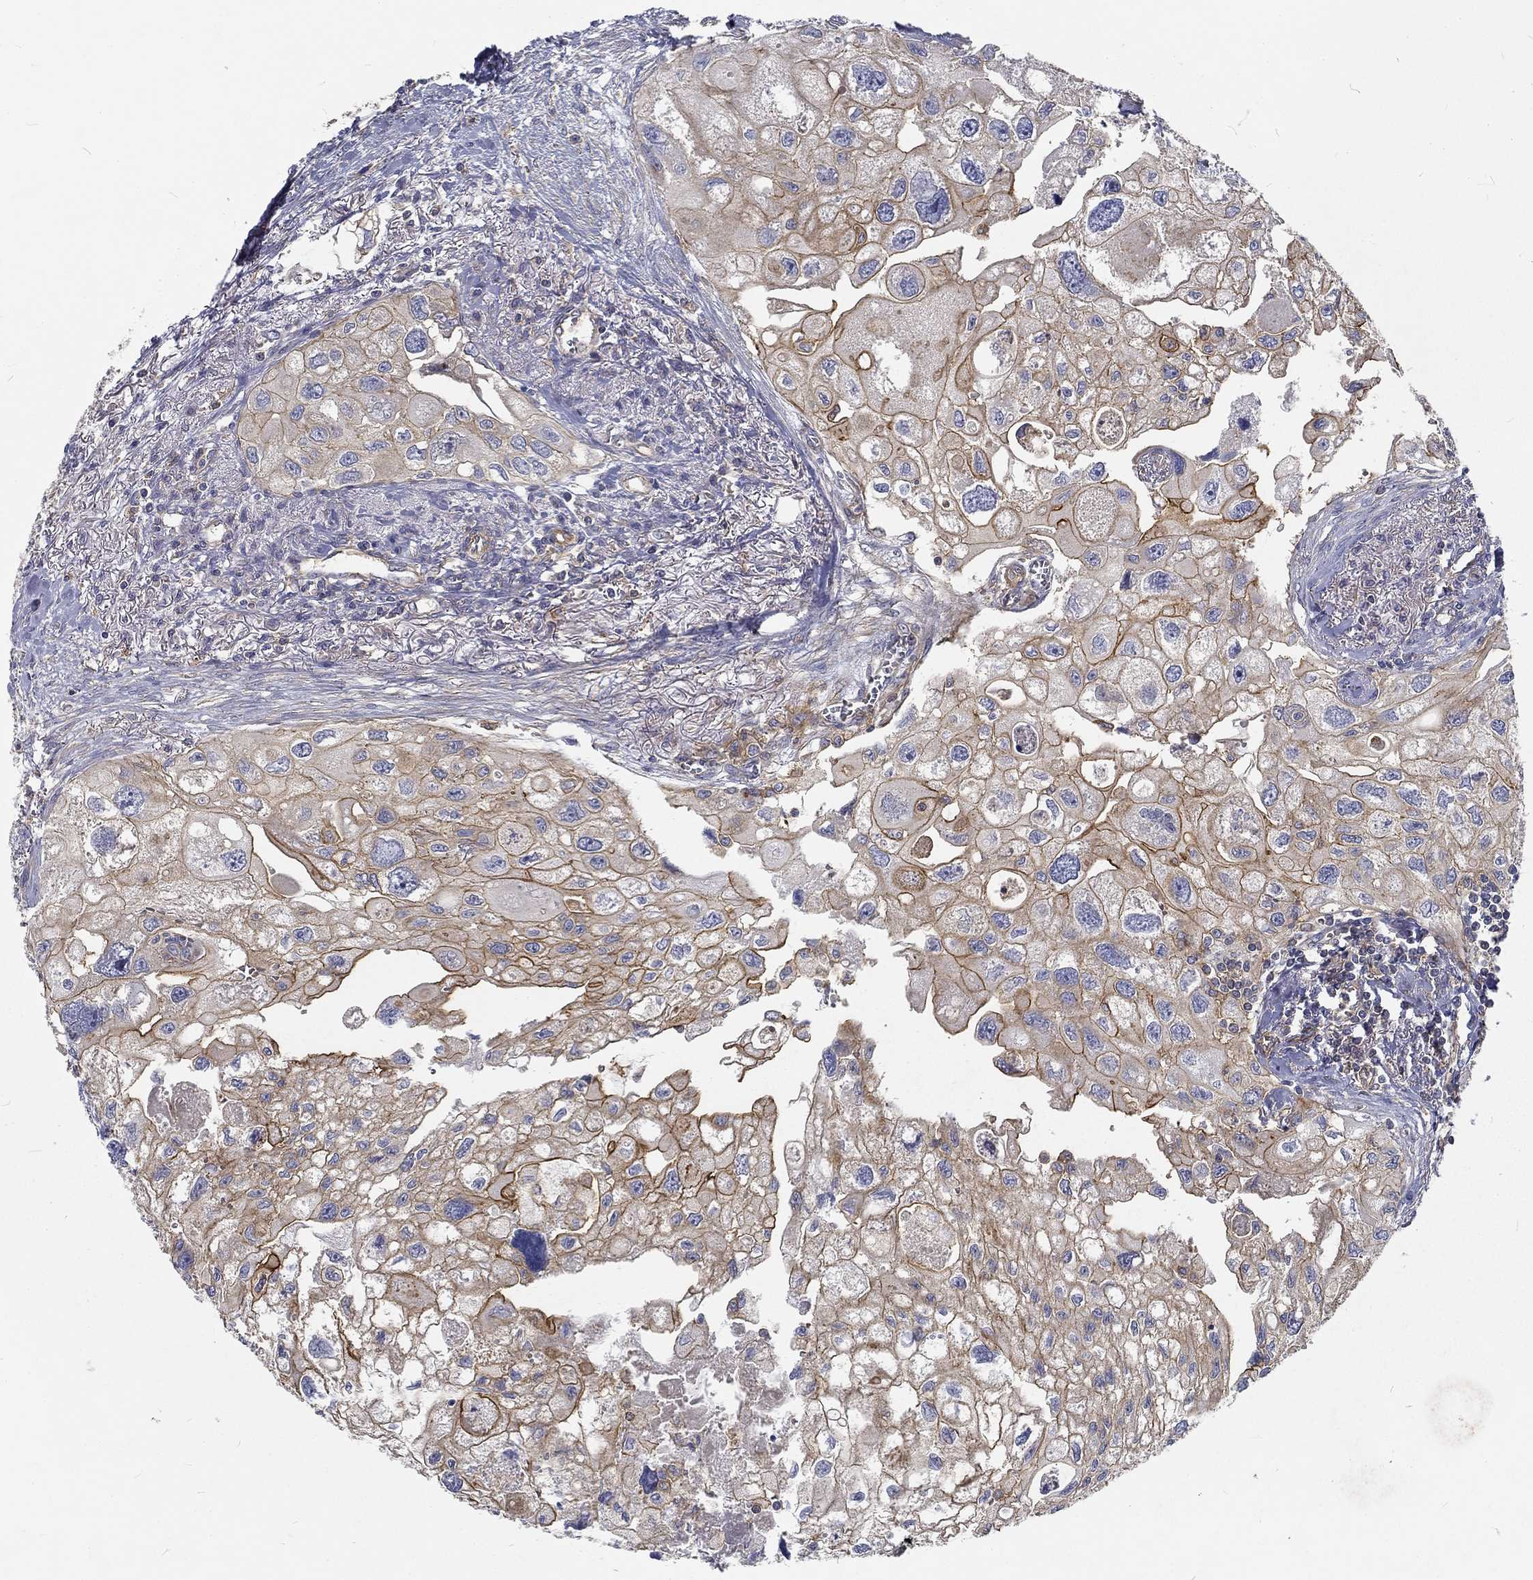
{"staining": {"intensity": "moderate", "quantity": "25%-75%", "location": "cytoplasmic/membranous"}, "tissue": "urothelial cancer", "cell_type": "Tumor cells", "image_type": "cancer", "snomed": [{"axis": "morphology", "description": "Urothelial carcinoma, High grade"}, {"axis": "topography", "description": "Urinary bladder"}], "caption": "The micrograph displays staining of high-grade urothelial carcinoma, revealing moderate cytoplasmic/membranous protein staining (brown color) within tumor cells. The staining was performed using DAB to visualize the protein expression in brown, while the nuclei were stained in blue with hematoxylin (Magnification: 20x).", "gene": "MTMR11", "patient": {"sex": "male", "age": 59}}